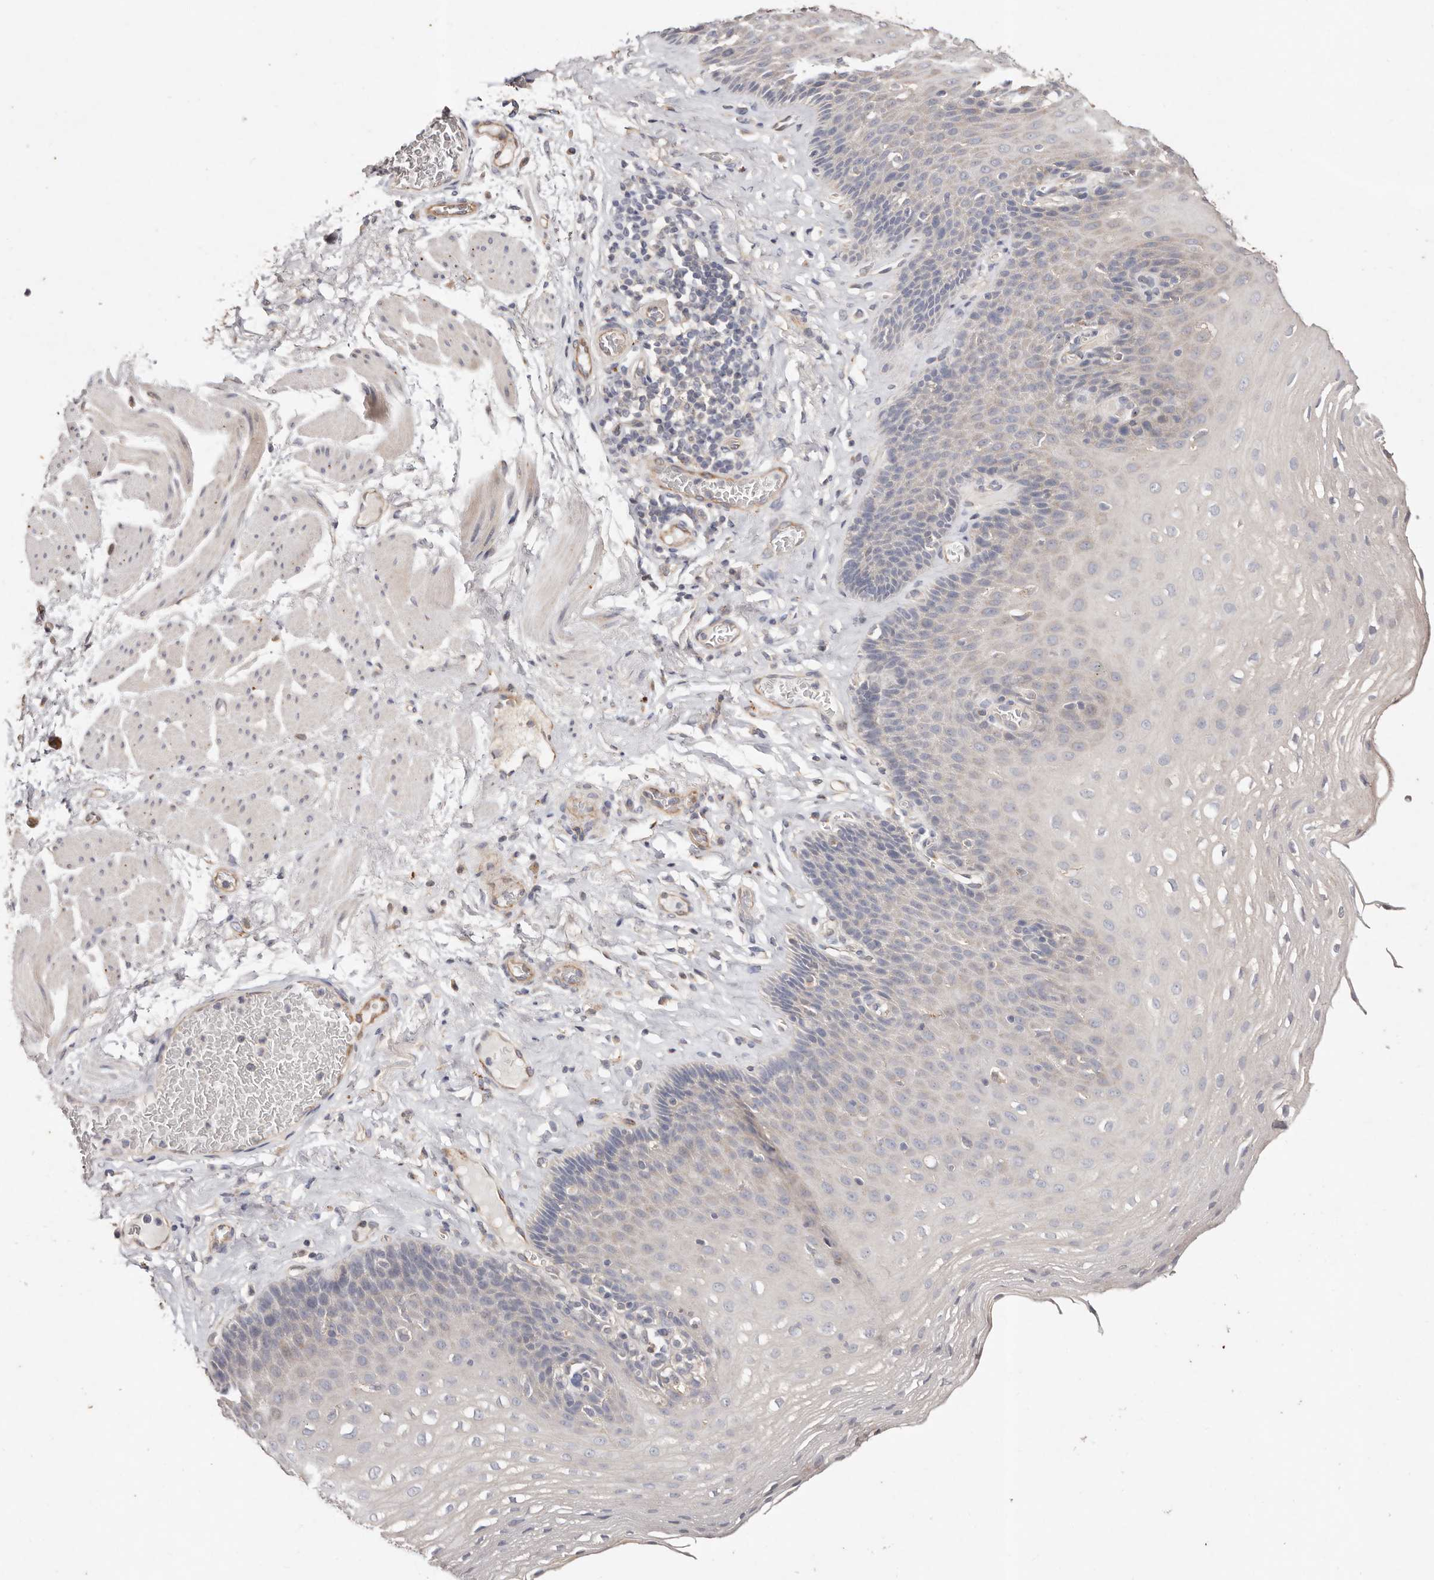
{"staining": {"intensity": "negative", "quantity": "none", "location": "none"}, "tissue": "esophagus", "cell_type": "Squamous epithelial cells", "image_type": "normal", "snomed": [{"axis": "morphology", "description": "Normal tissue, NOS"}, {"axis": "topography", "description": "Esophagus"}], "caption": "DAB immunohistochemical staining of normal esophagus demonstrates no significant positivity in squamous epithelial cells.", "gene": "THBS3", "patient": {"sex": "female", "age": 66}}